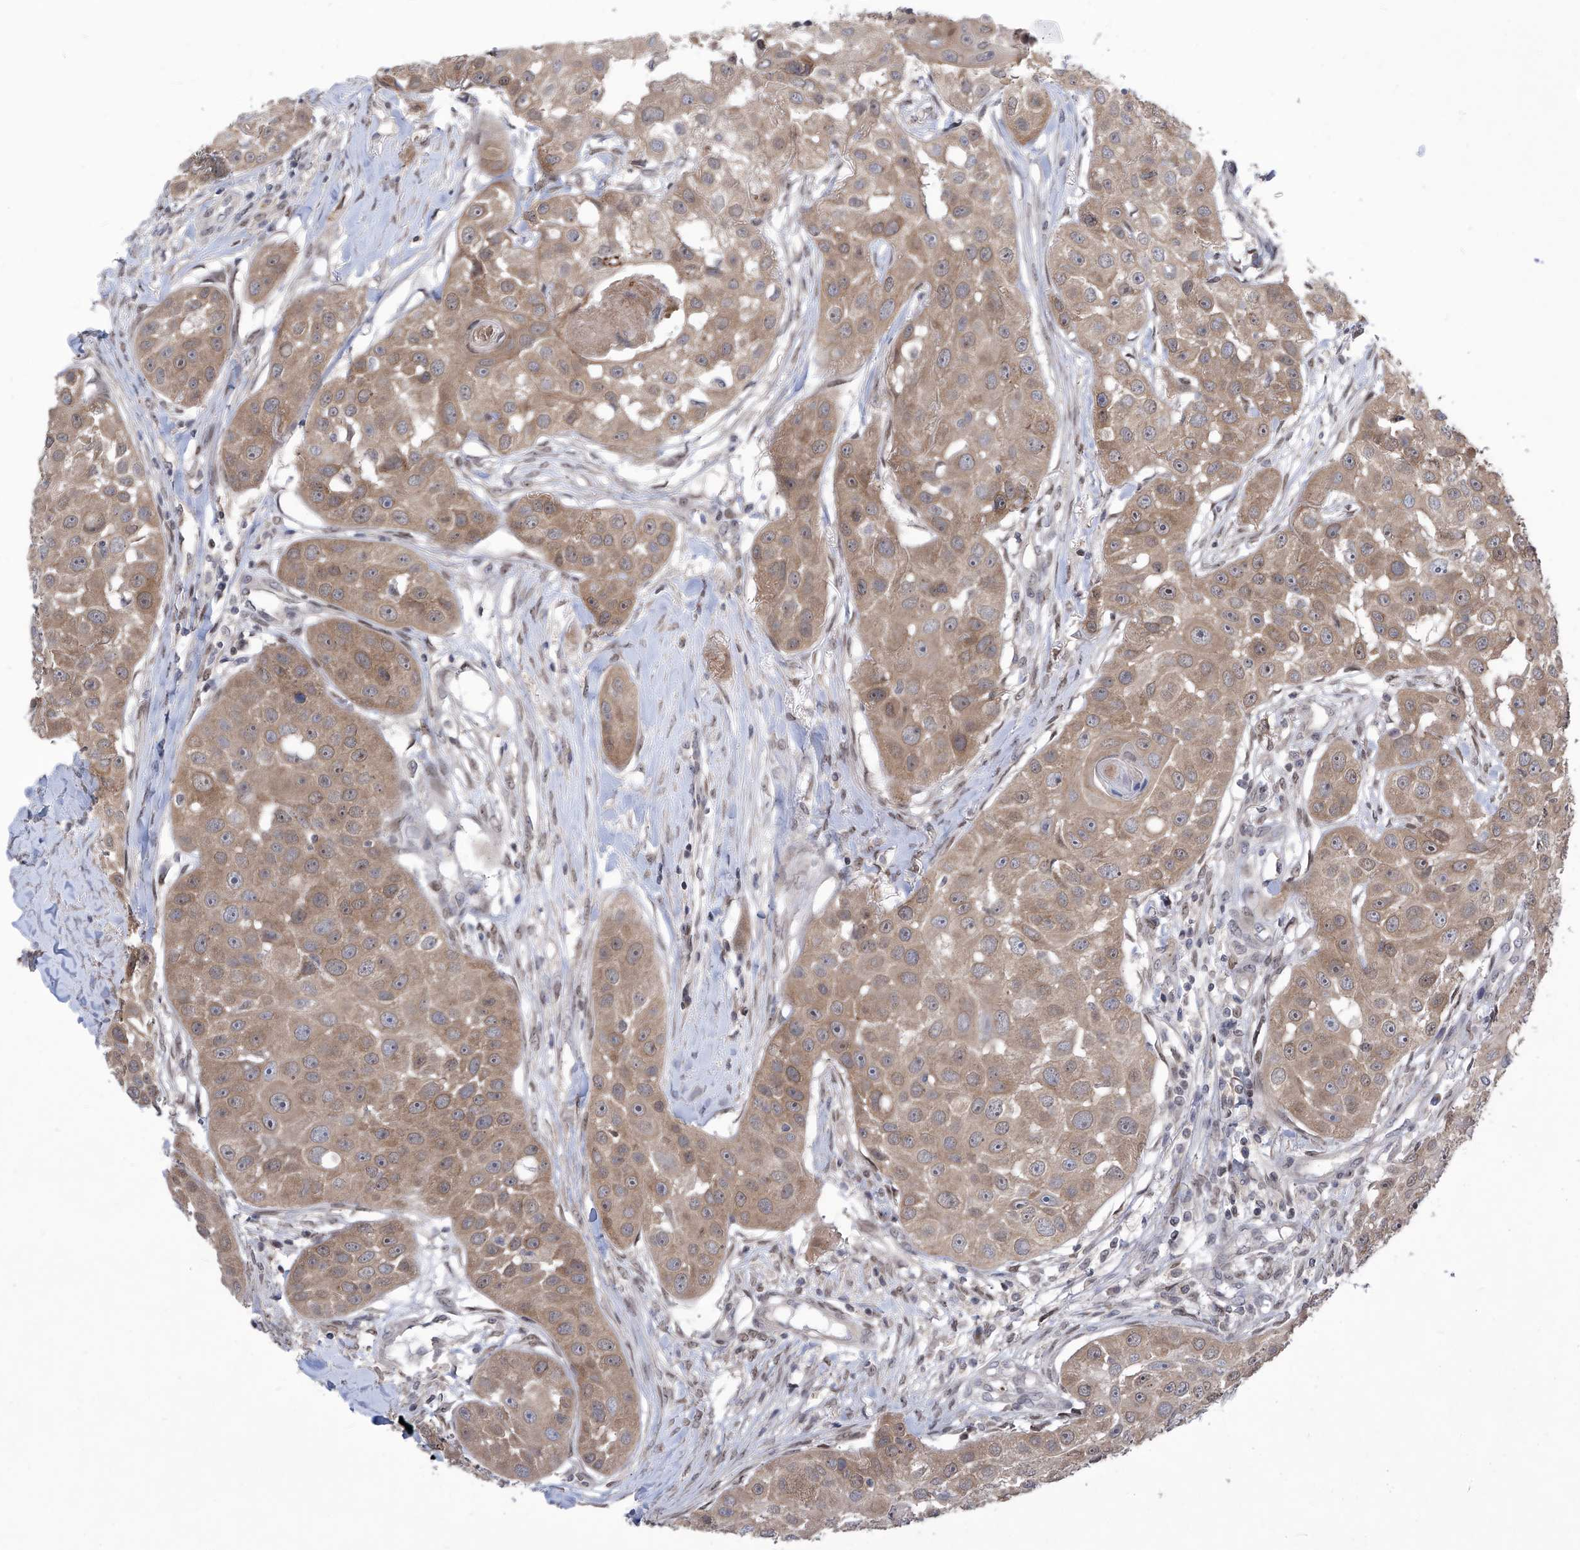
{"staining": {"intensity": "moderate", "quantity": ">75%", "location": "cytoplasmic/membranous"}, "tissue": "head and neck cancer", "cell_type": "Tumor cells", "image_type": "cancer", "snomed": [{"axis": "morphology", "description": "Normal tissue, NOS"}, {"axis": "morphology", "description": "Squamous cell carcinoma, NOS"}, {"axis": "topography", "description": "Skeletal muscle"}, {"axis": "topography", "description": "Head-Neck"}], "caption": "Protein analysis of squamous cell carcinoma (head and neck) tissue demonstrates moderate cytoplasmic/membranous staining in about >75% of tumor cells.", "gene": "CETN2", "patient": {"sex": "male", "age": 51}}